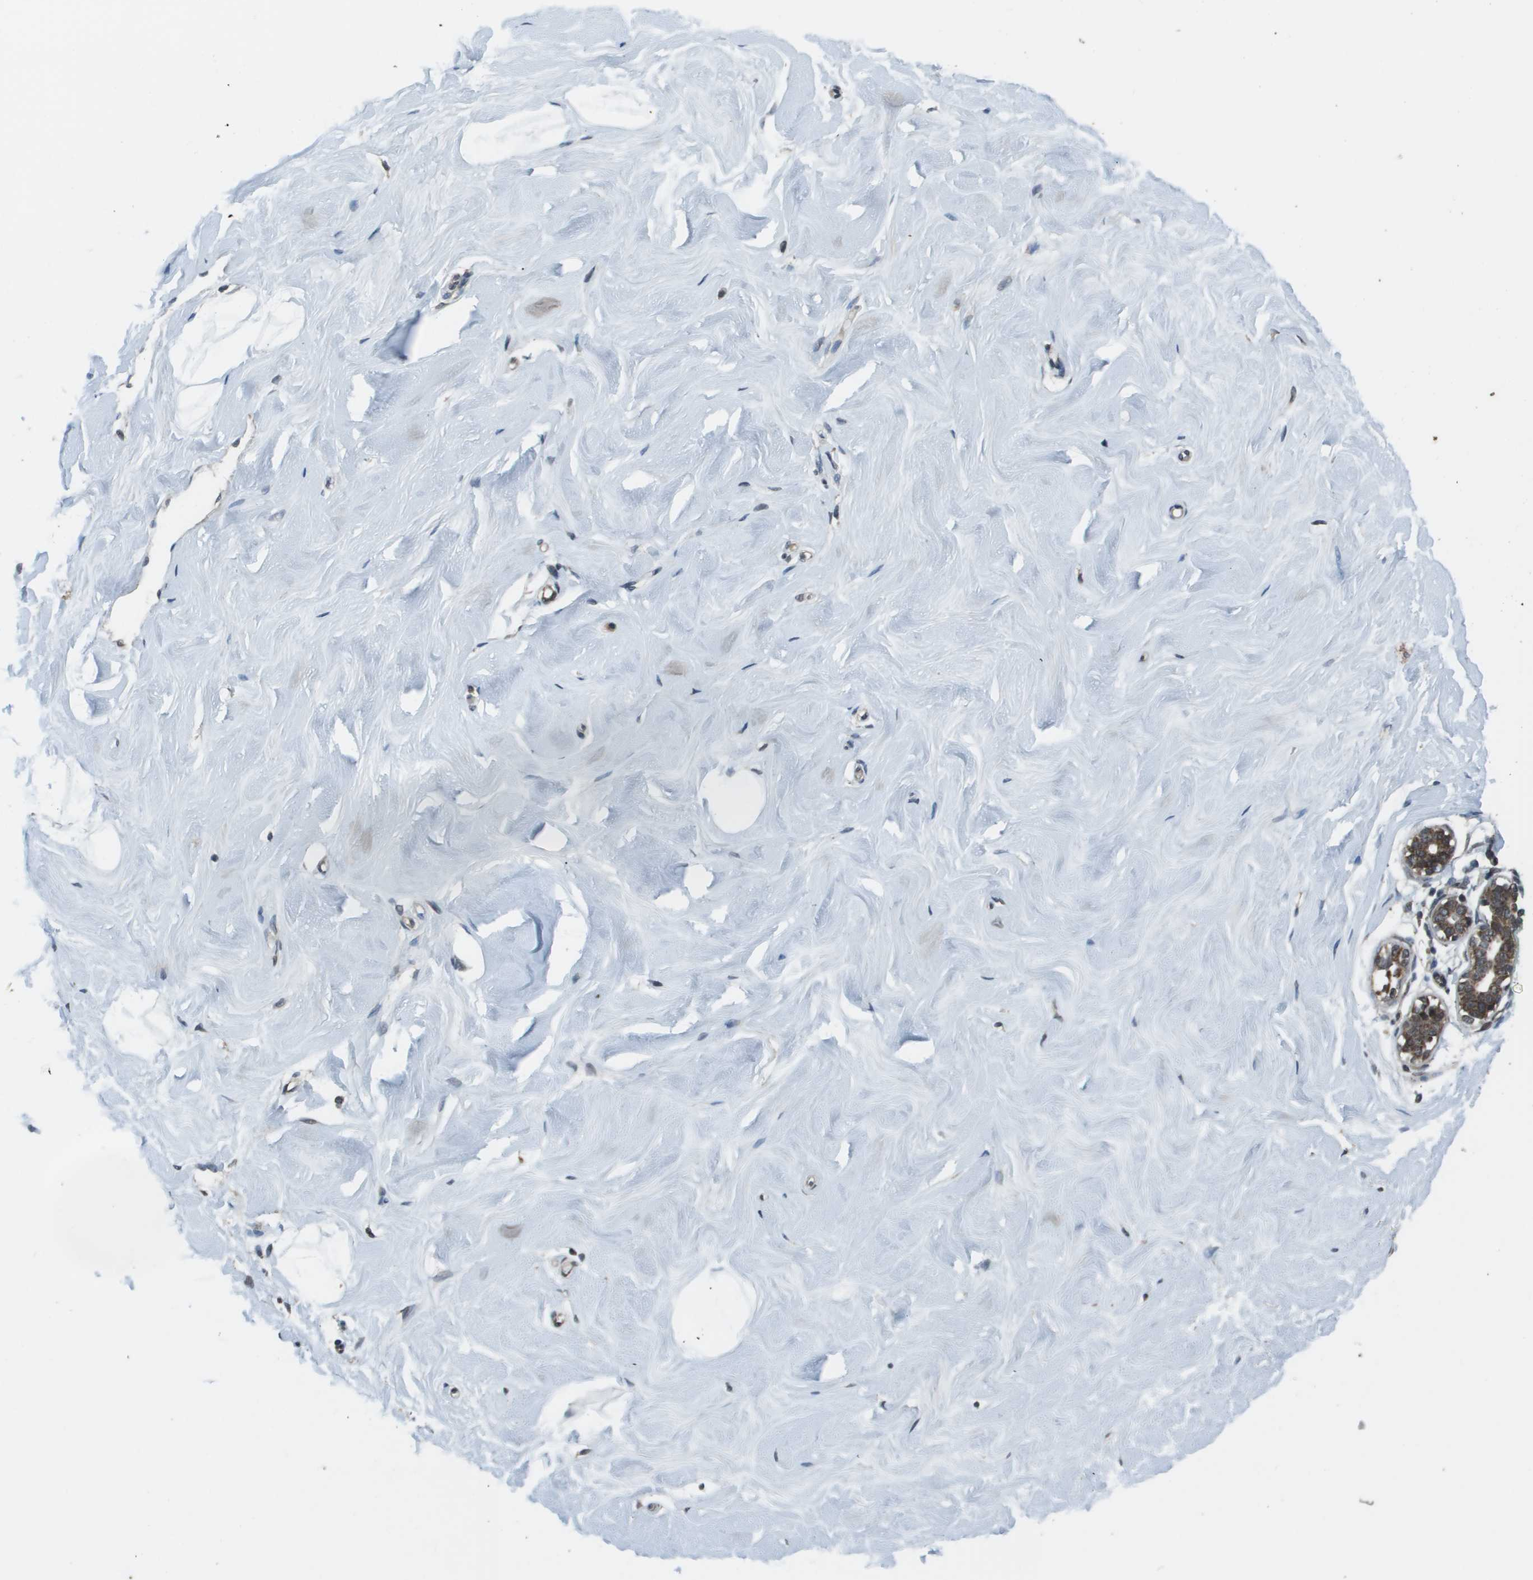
{"staining": {"intensity": "negative", "quantity": "none", "location": "none"}, "tissue": "breast", "cell_type": "Adipocytes", "image_type": "normal", "snomed": [{"axis": "morphology", "description": "Normal tissue, NOS"}, {"axis": "topography", "description": "Breast"}], "caption": "High magnification brightfield microscopy of benign breast stained with DAB (3,3'-diaminobenzidine) (brown) and counterstained with hematoxylin (blue): adipocytes show no significant expression. The staining was performed using DAB to visualize the protein expression in brown, while the nuclei were stained in blue with hematoxylin (Magnification: 20x).", "gene": "PPFIA1", "patient": {"sex": "female", "age": 23}}